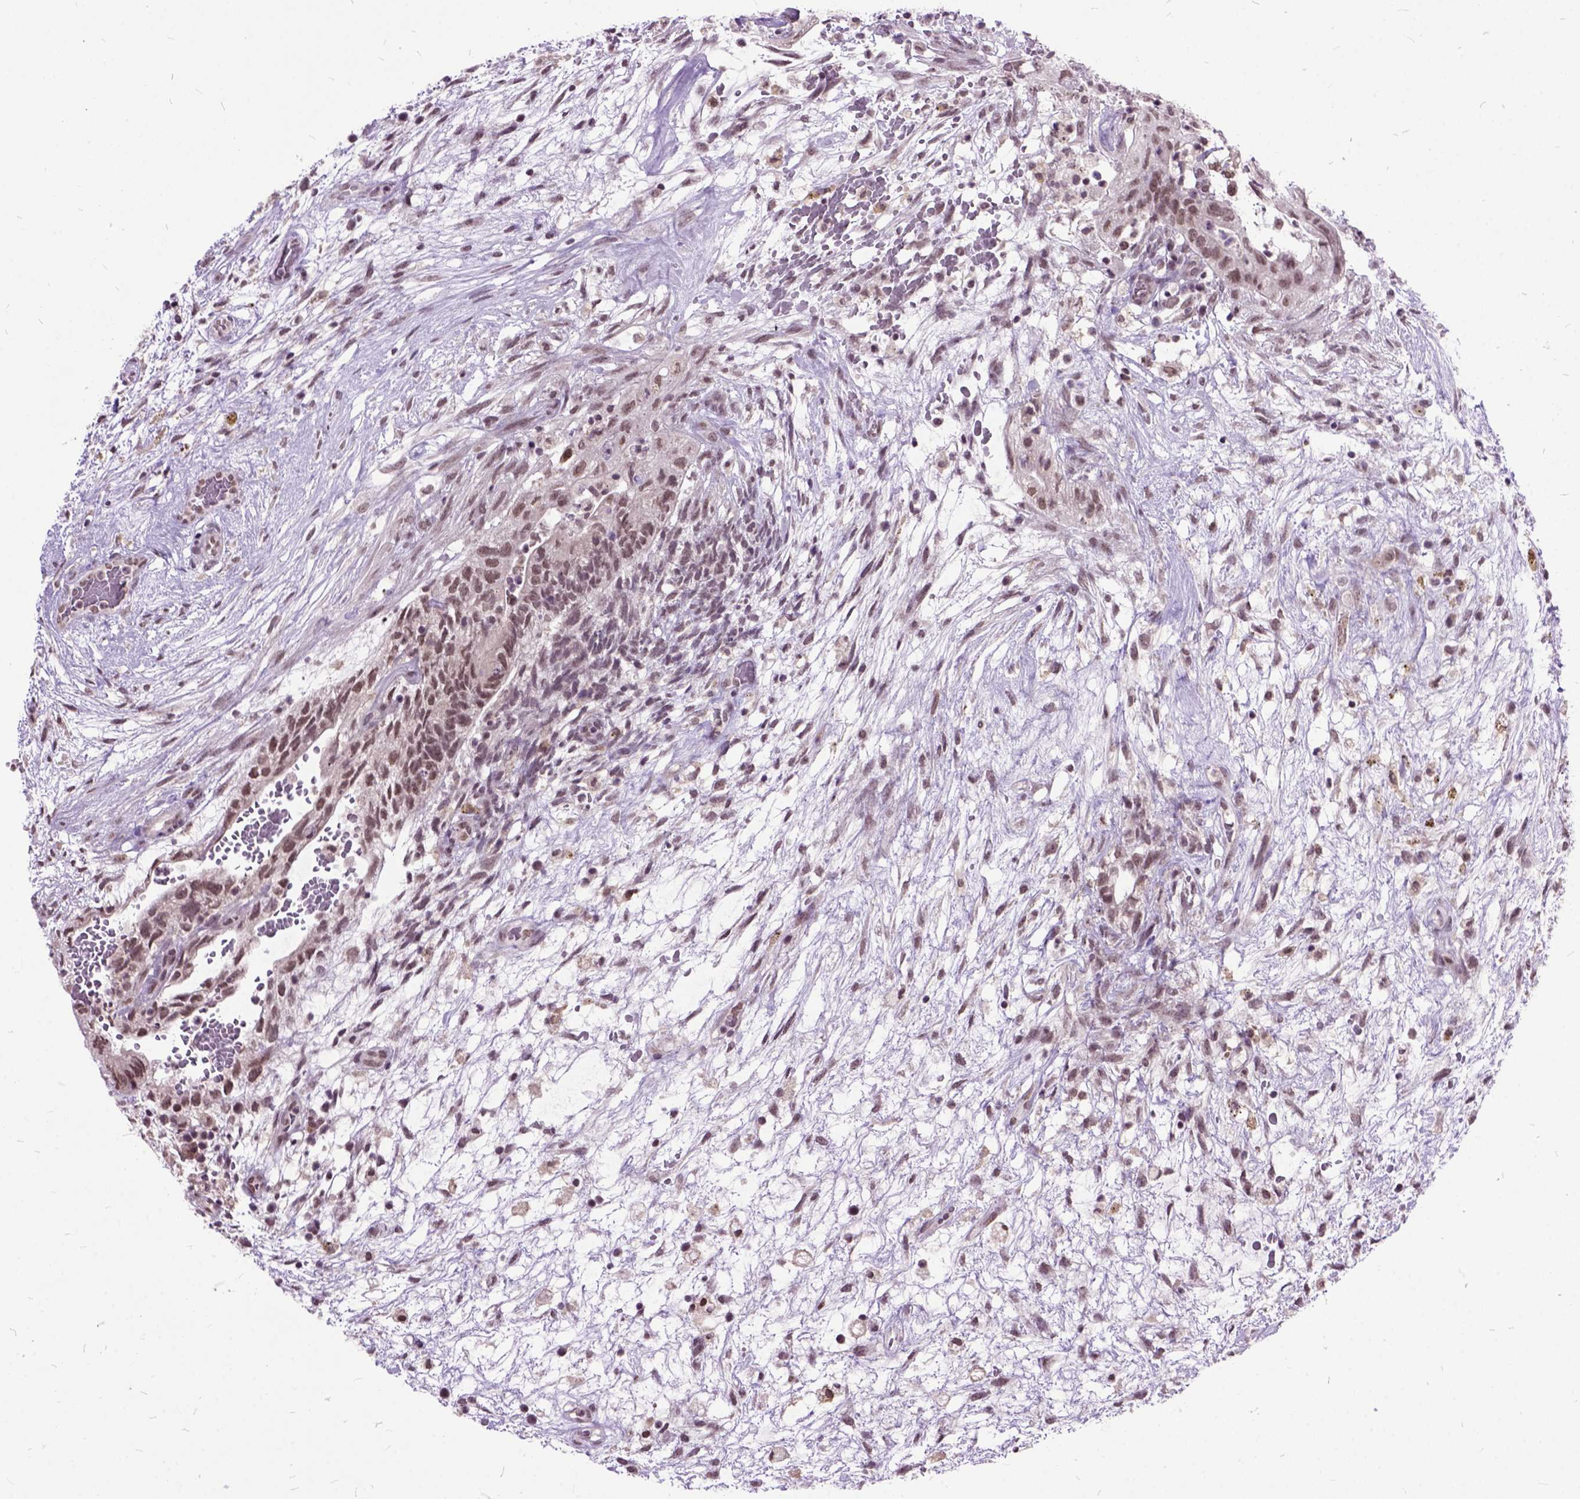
{"staining": {"intensity": "moderate", "quantity": ">75%", "location": "nuclear"}, "tissue": "testis cancer", "cell_type": "Tumor cells", "image_type": "cancer", "snomed": [{"axis": "morphology", "description": "Normal tissue, NOS"}, {"axis": "morphology", "description": "Carcinoma, Embryonal, NOS"}, {"axis": "topography", "description": "Testis"}], "caption": "Immunohistochemical staining of testis cancer reveals medium levels of moderate nuclear protein expression in approximately >75% of tumor cells.", "gene": "ORC5", "patient": {"sex": "male", "age": 32}}